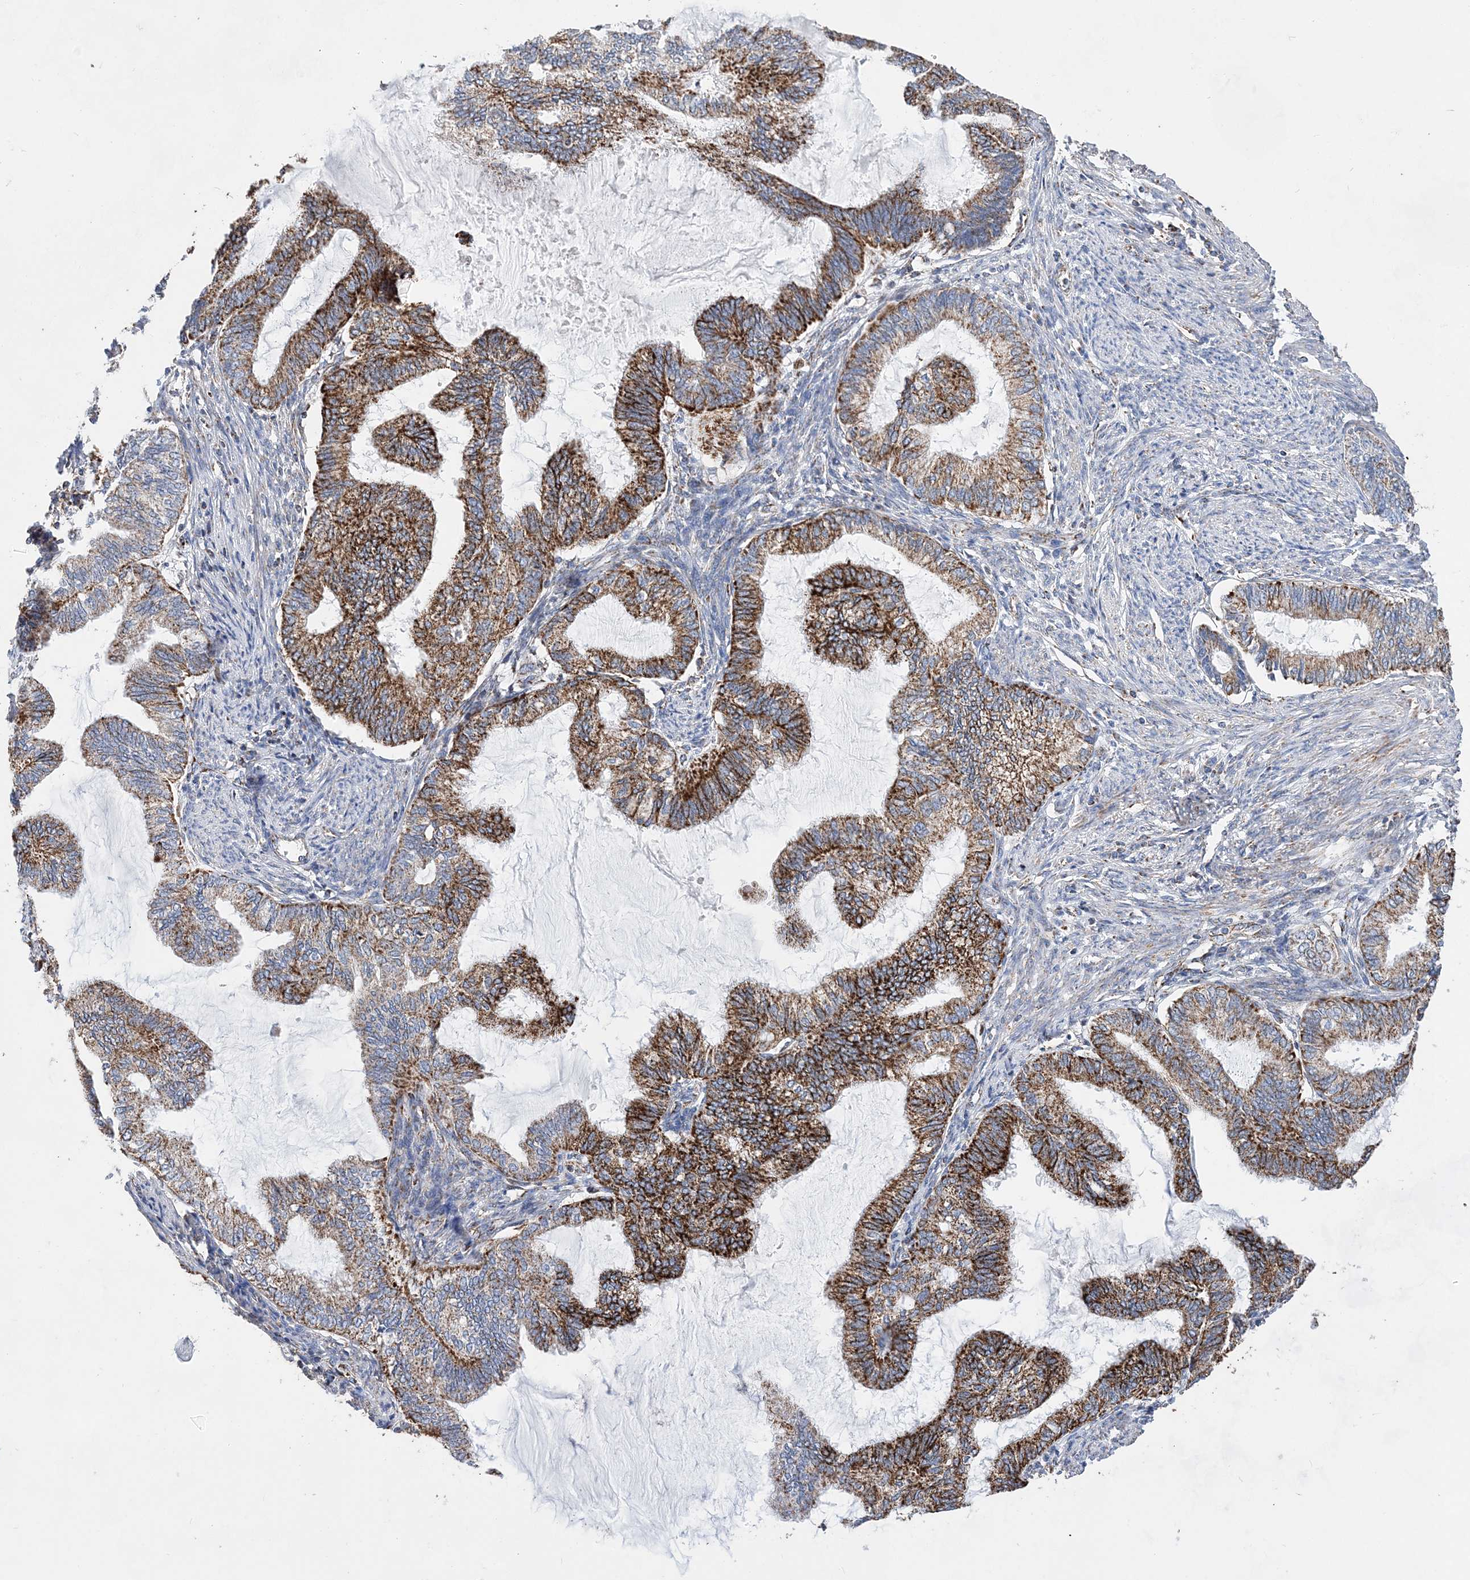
{"staining": {"intensity": "strong", "quantity": ">75%", "location": "cytoplasmic/membranous"}, "tissue": "endometrial cancer", "cell_type": "Tumor cells", "image_type": "cancer", "snomed": [{"axis": "morphology", "description": "Adenocarcinoma, NOS"}, {"axis": "topography", "description": "Endometrium"}], "caption": "IHC histopathology image of neoplastic tissue: endometrial adenocarcinoma stained using immunohistochemistry (IHC) exhibits high levels of strong protein expression localized specifically in the cytoplasmic/membranous of tumor cells, appearing as a cytoplasmic/membranous brown color.", "gene": "ACOT9", "patient": {"sex": "female", "age": 86}}